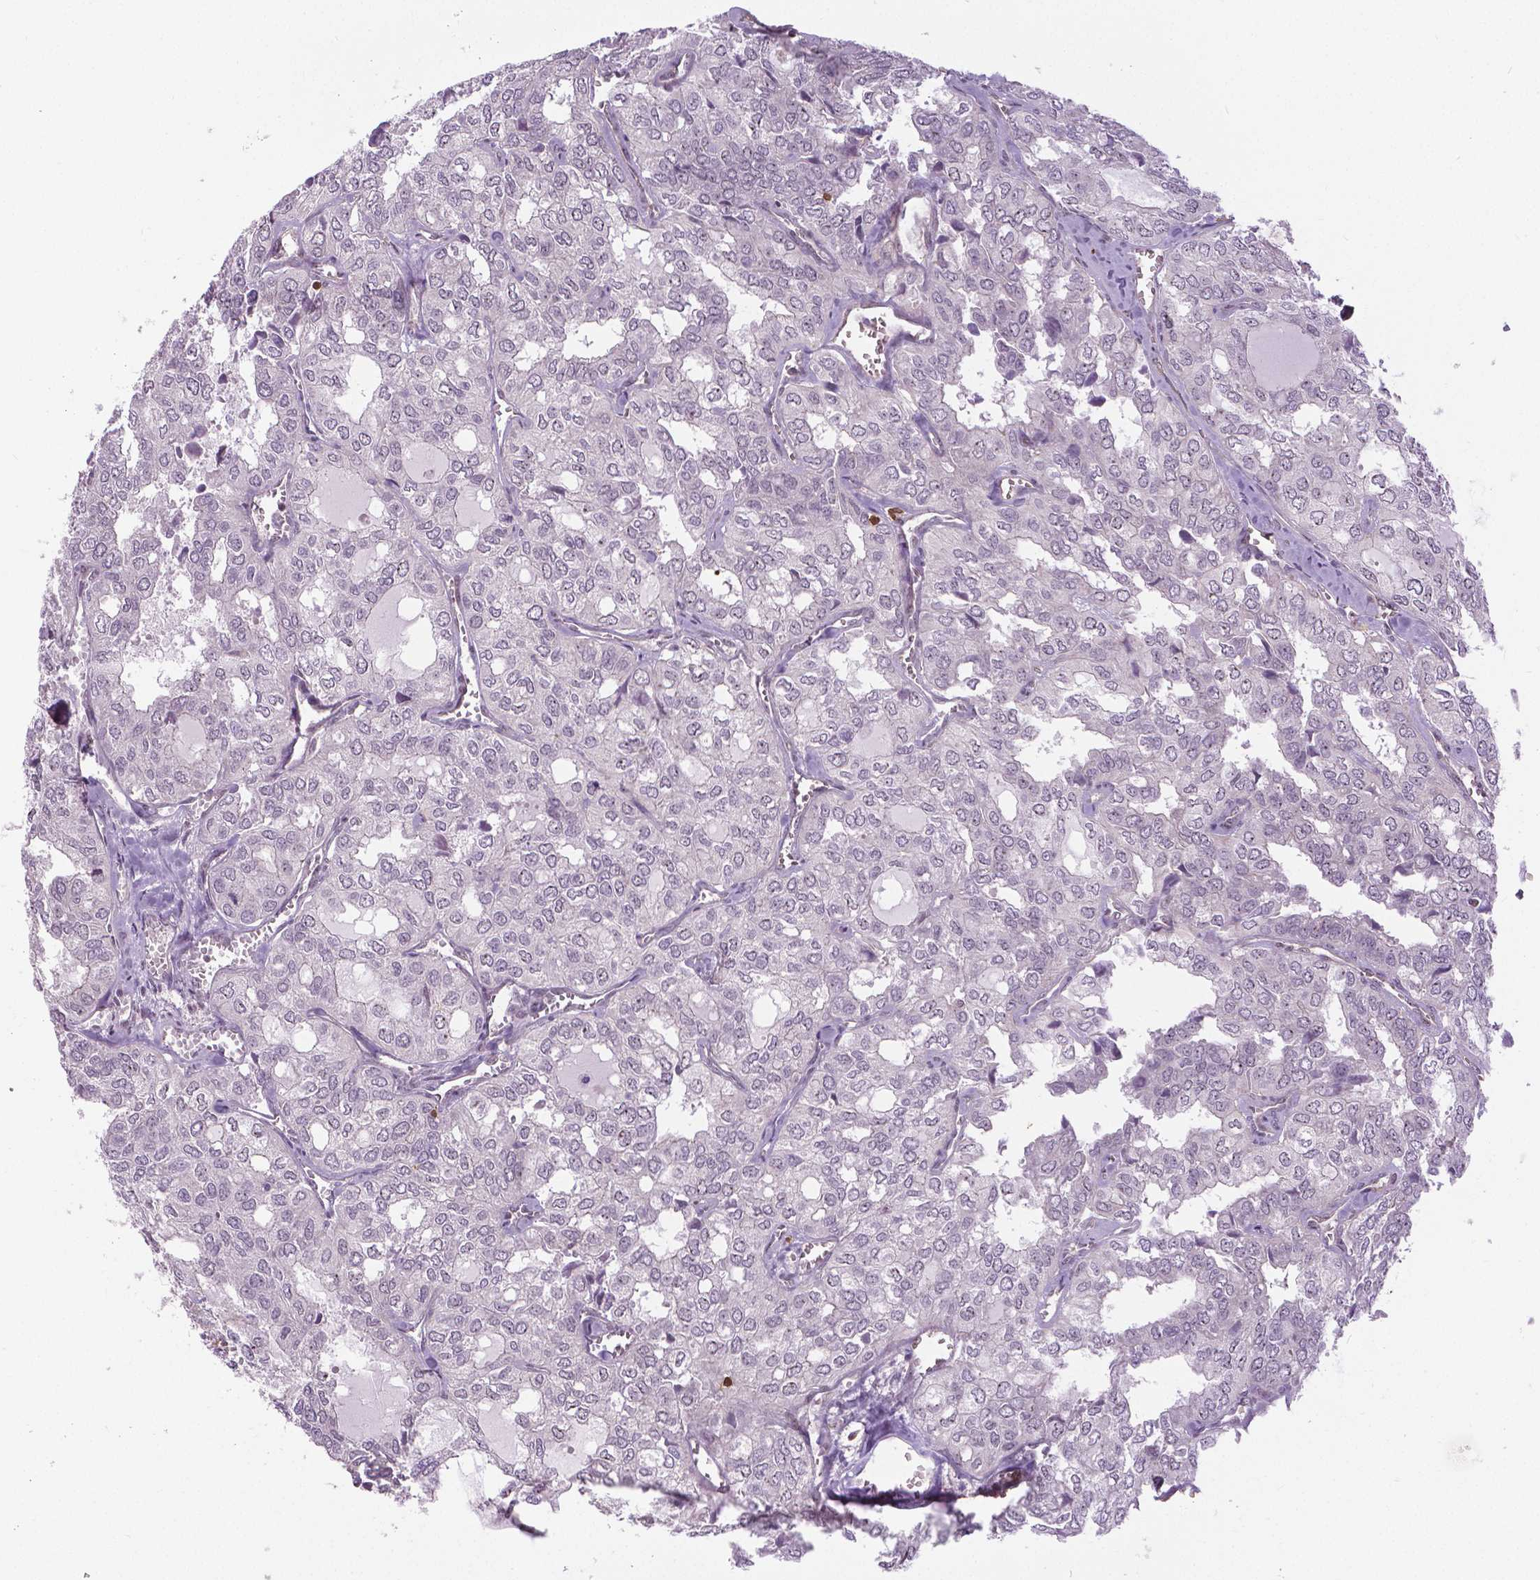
{"staining": {"intensity": "negative", "quantity": "none", "location": "none"}, "tissue": "thyroid cancer", "cell_type": "Tumor cells", "image_type": "cancer", "snomed": [{"axis": "morphology", "description": "Follicular adenoma carcinoma, NOS"}, {"axis": "topography", "description": "Thyroid gland"}], "caption": "Immunohistochemistry of human thyroid cancer reveals no expression in tumor cells. (Stains: DAB immunohistochemistry (IHC) with hematoxylin counter stain, Microscopy: brightfield microscopy at high magnification).", "gene": "ANXA13", "patient": {"sex": "male", "age": 75}}